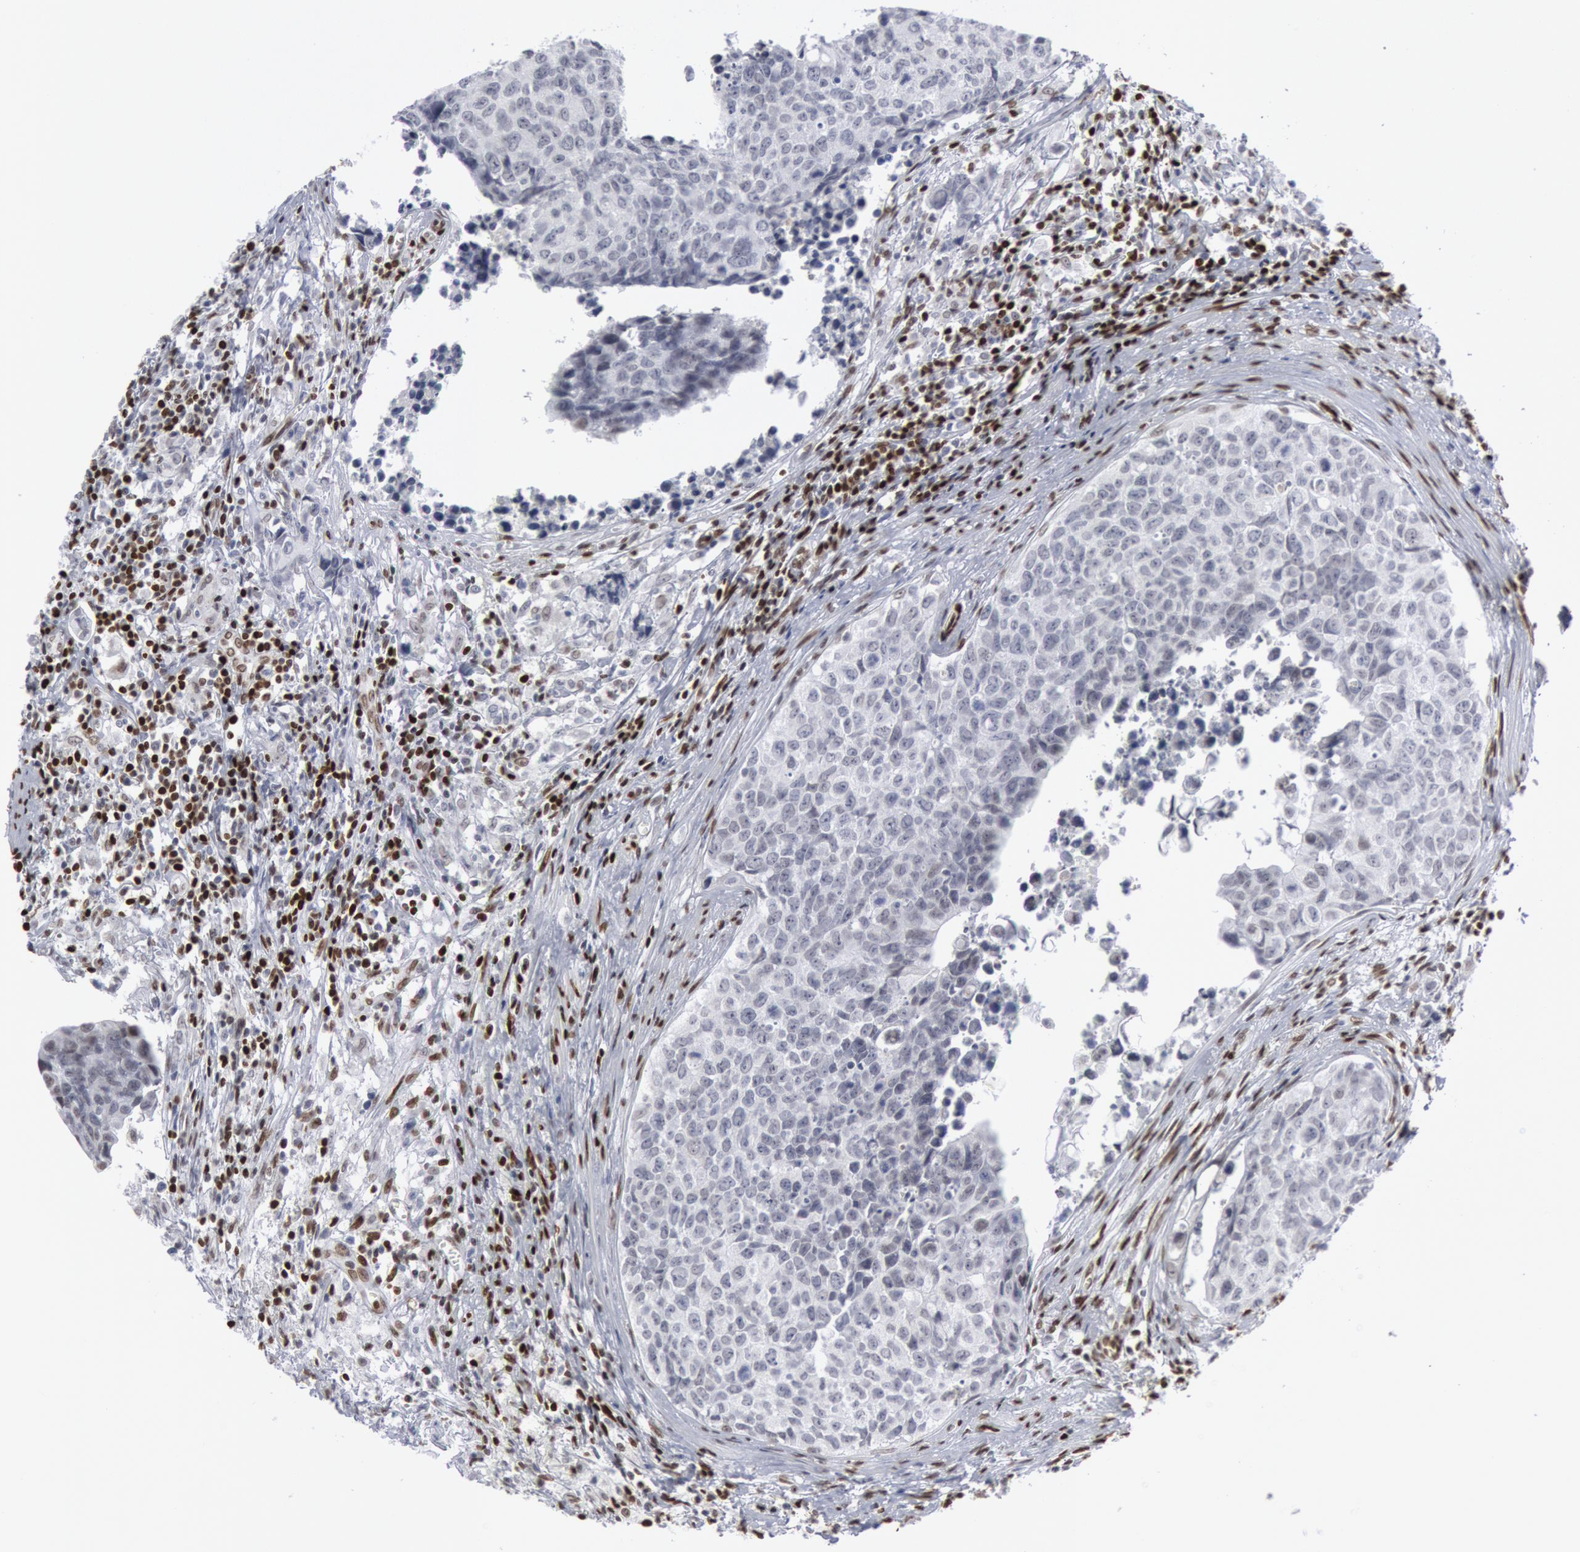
{"staining": {"intensity": "negative", "quantity": "none", "location": "none"}, "tissue": "urothelial cancer", "cell_type": "Tumor cells", "image_type": "cancer", "snomed": [{"axis": "morphology", "description": "Urothelial carcinoma, High grade"}, {"axis": "topography", "description": "Urinary bladder"}], "caption": "There is no significant staining in tumor cells of urothelial carcinoma (high-grade).", "gene": "MECP2", "patient": {"sex": "male", "age": 81}}